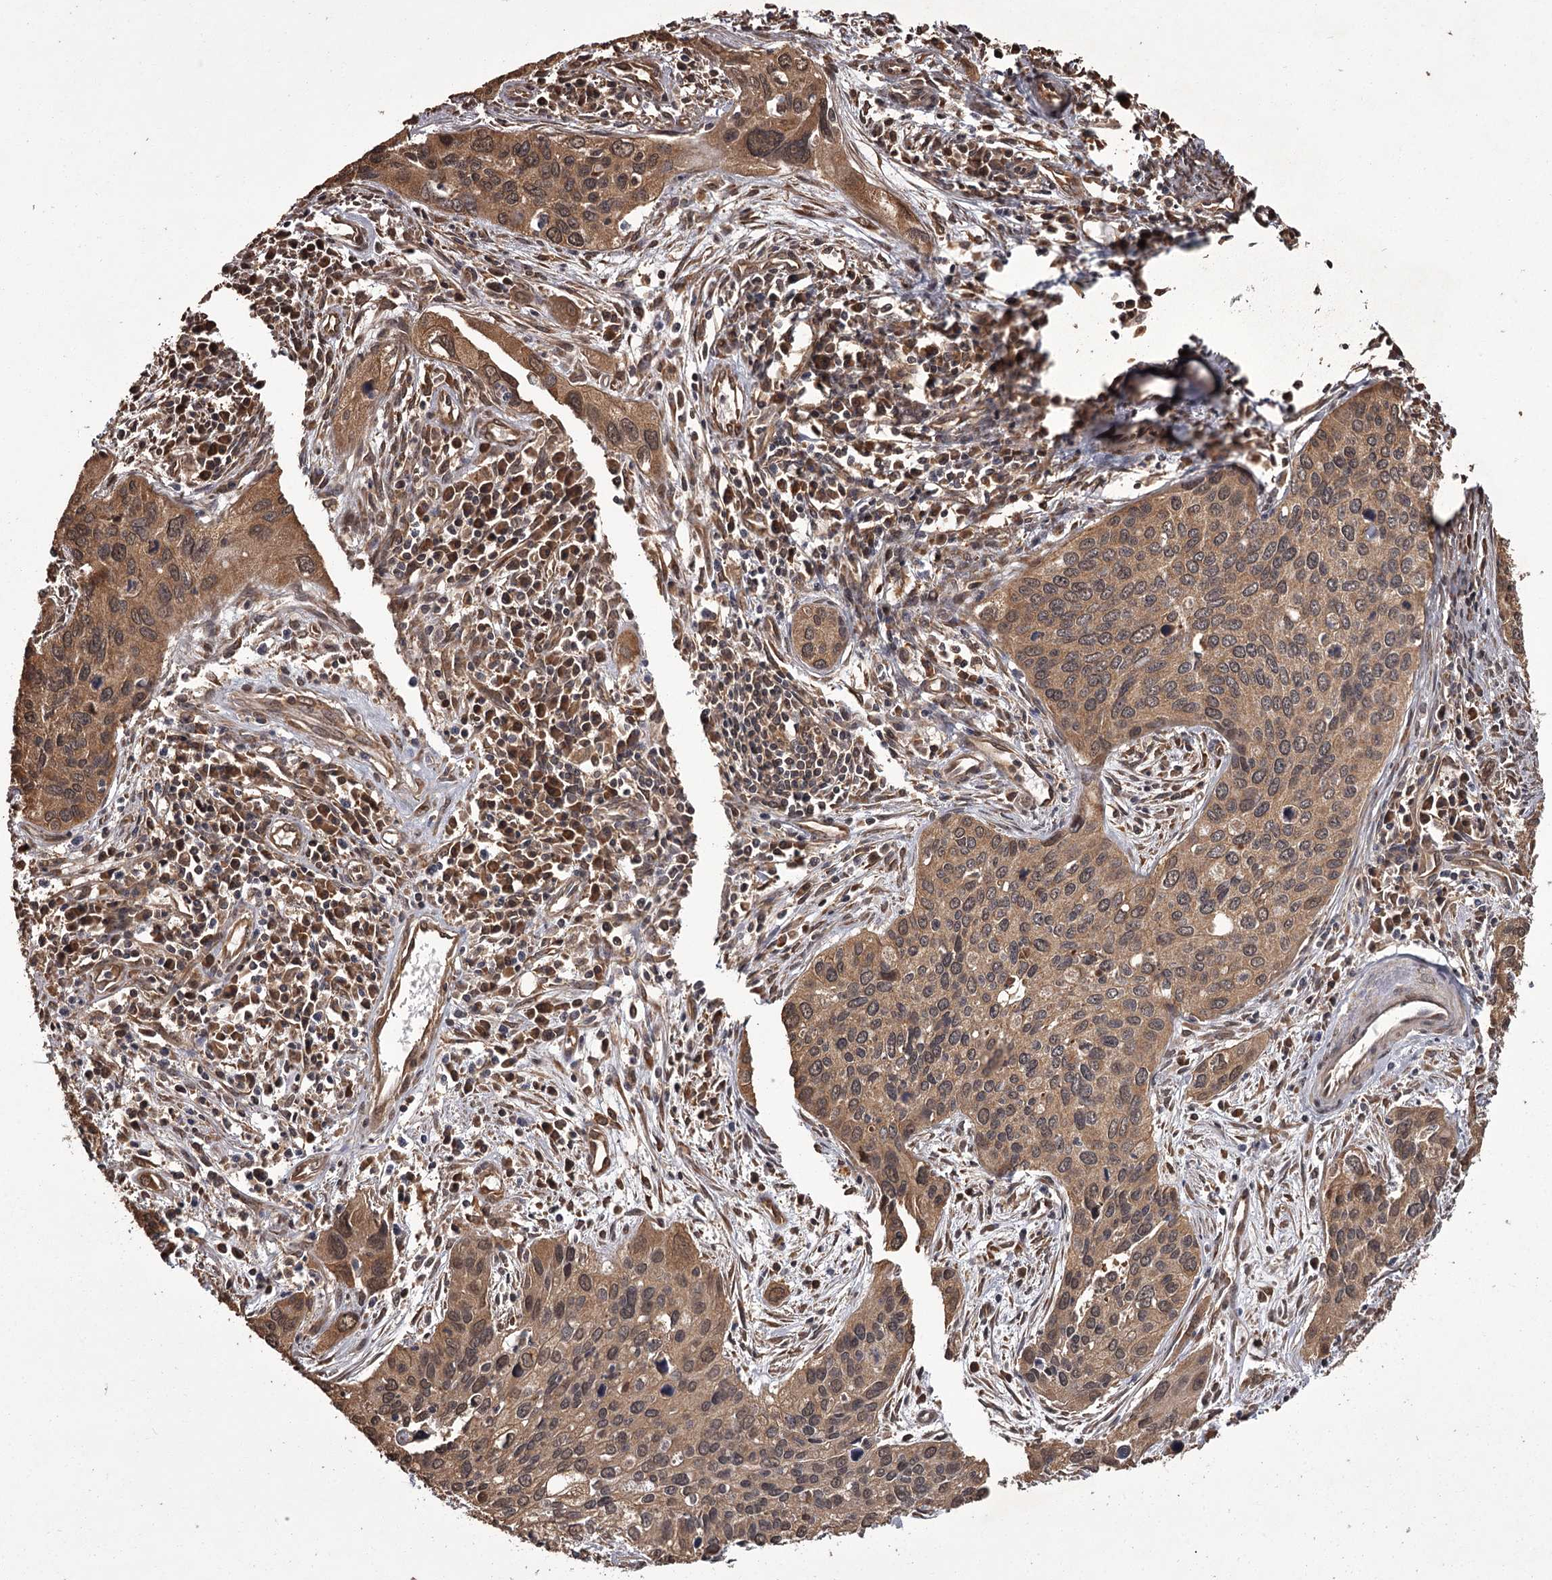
{"staining": {"intensity": "weak", "quantity": ">75%", "location": "cytoplasmic/membranous,nuclear"}, "tissue": "cervical cancer", "cell_type": "Tumor cells", "image_type": "cancer", "snomed": [{"axis": "morphology", "description": "Squamous cell carcinoma, NOS"}, {"axis": "topography", "description": "Cervix"}], "caption": "Immunohistochemistry (DAB) staining of human cervical cancer (squamous cell carcinoma) shows weak cytoplasmic/membranous and nuclear protein positivity in about >75% of tumor cells.", "gene": "NPRL2", "patient": {"sex": "female", "age": 55}}